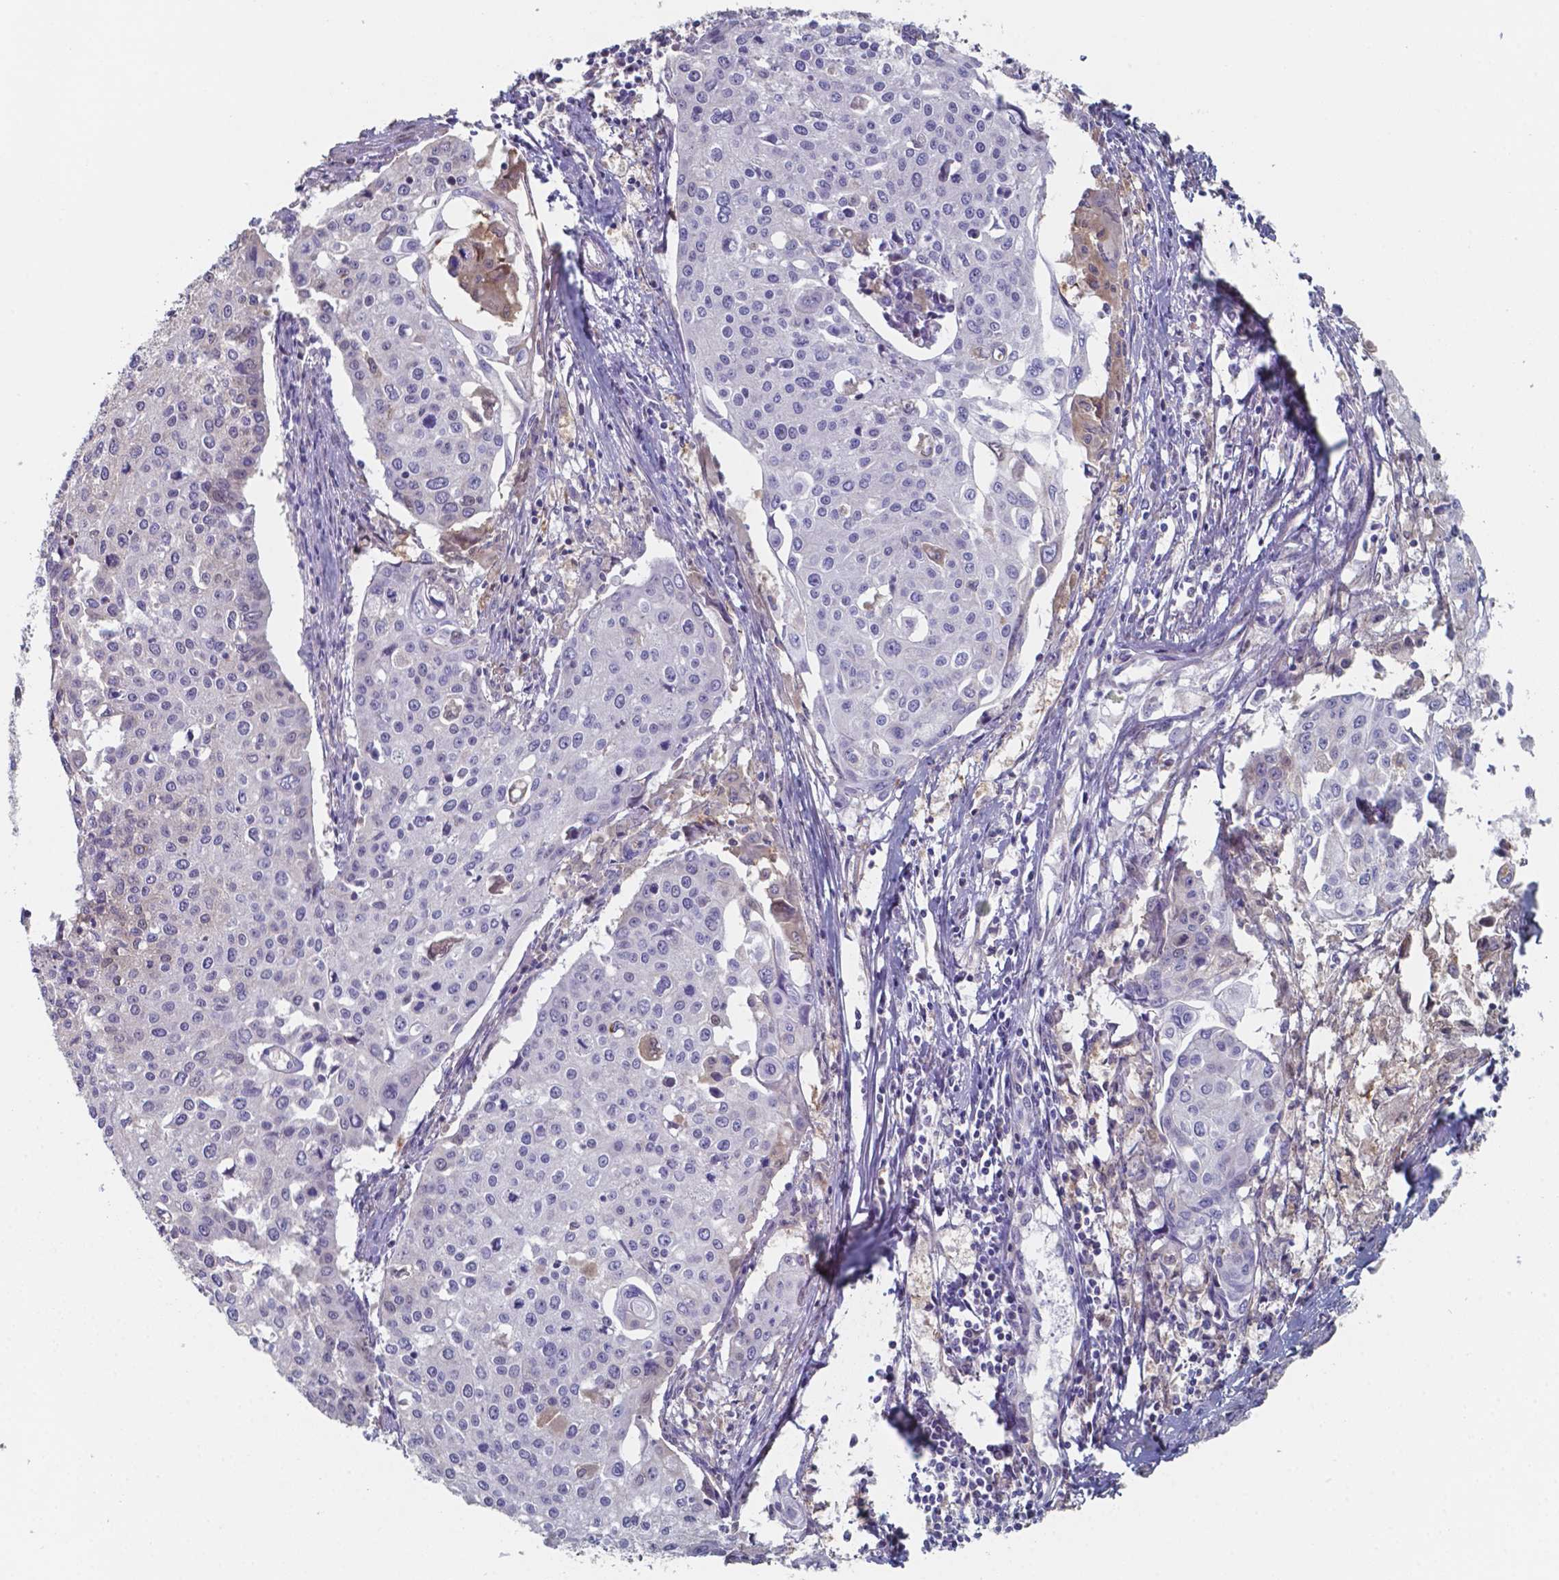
{"staining": {"intensity": "negative", "quantity": "none", "location": "none"}, "tissue": "cervical cancer", "cell_type": "Tumor cells", "image_type": "cancer", "snomed": [{"axis": "morphology", "description": "Squamous cell carcinoma, NOS"}, {"axis": "topography", "description": "Cervix"}], "caption": "DAB (3,3'-diaminobenzidine) immunohistochemical staining of human squamous cell carcinoma (cervical) displays no significant expression in tumor cells.", "gene": "BTBD17", "patient": {"sex": "female", "age": 38}}